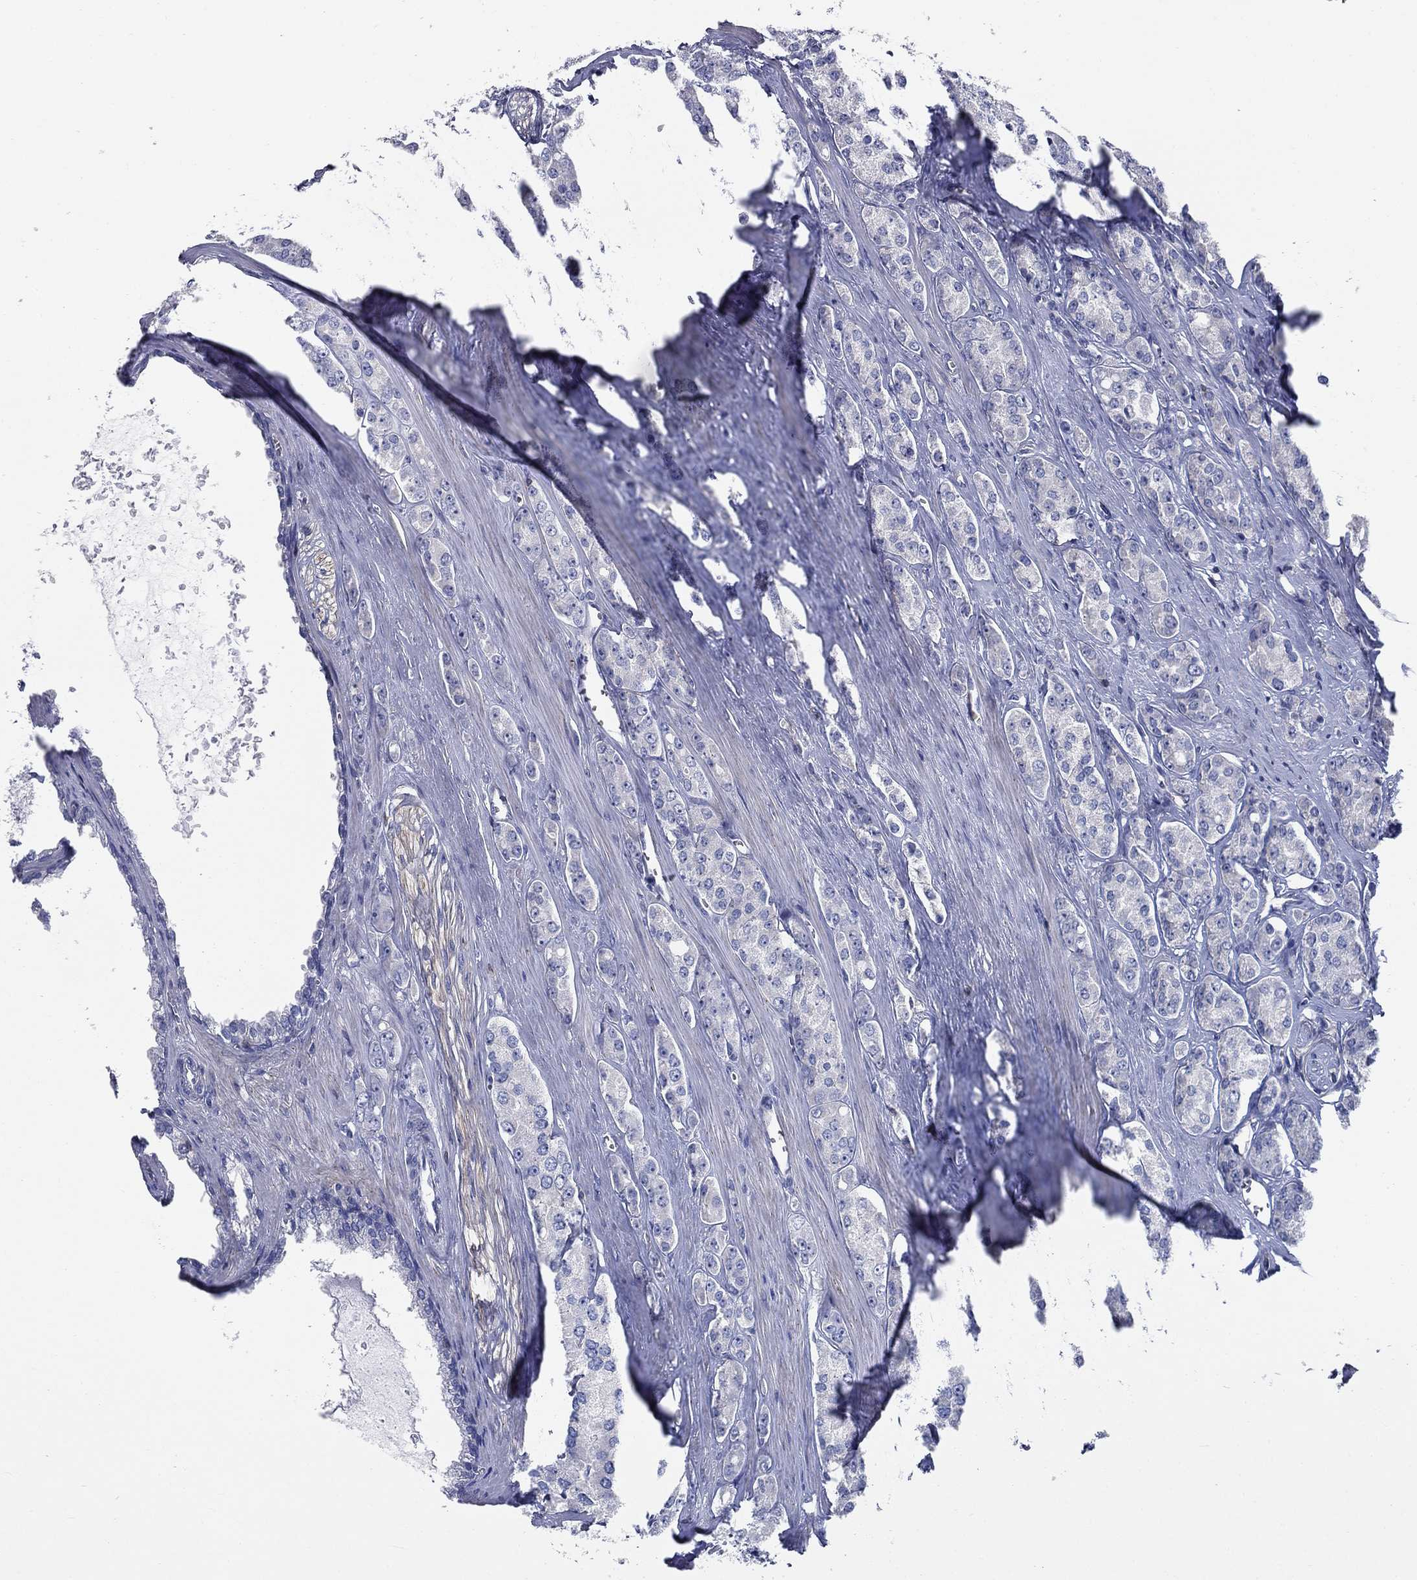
{"staining": {"intensity": "negative", "quantity": "none", "location": "none"}, "tissue": "prostate cancer", "cell_type": "Tumor cells", "image_type": "cancer", "snomed": [{"axis": "morphology", "description": "Adenocarcinoma, NOS"}, {"axis": "topography", "description": "Prostate"}], "caption": "Micrograph shows no protein positivity in tumor cells of prostate cancer (adenocarcinoma) tissue. (Brightfield microscopy of DAB (3,3'-diaminobenzidine) IHC at high magnification).", "gene": "SIT1", "patient": {"sex": "male", "age": 67}}